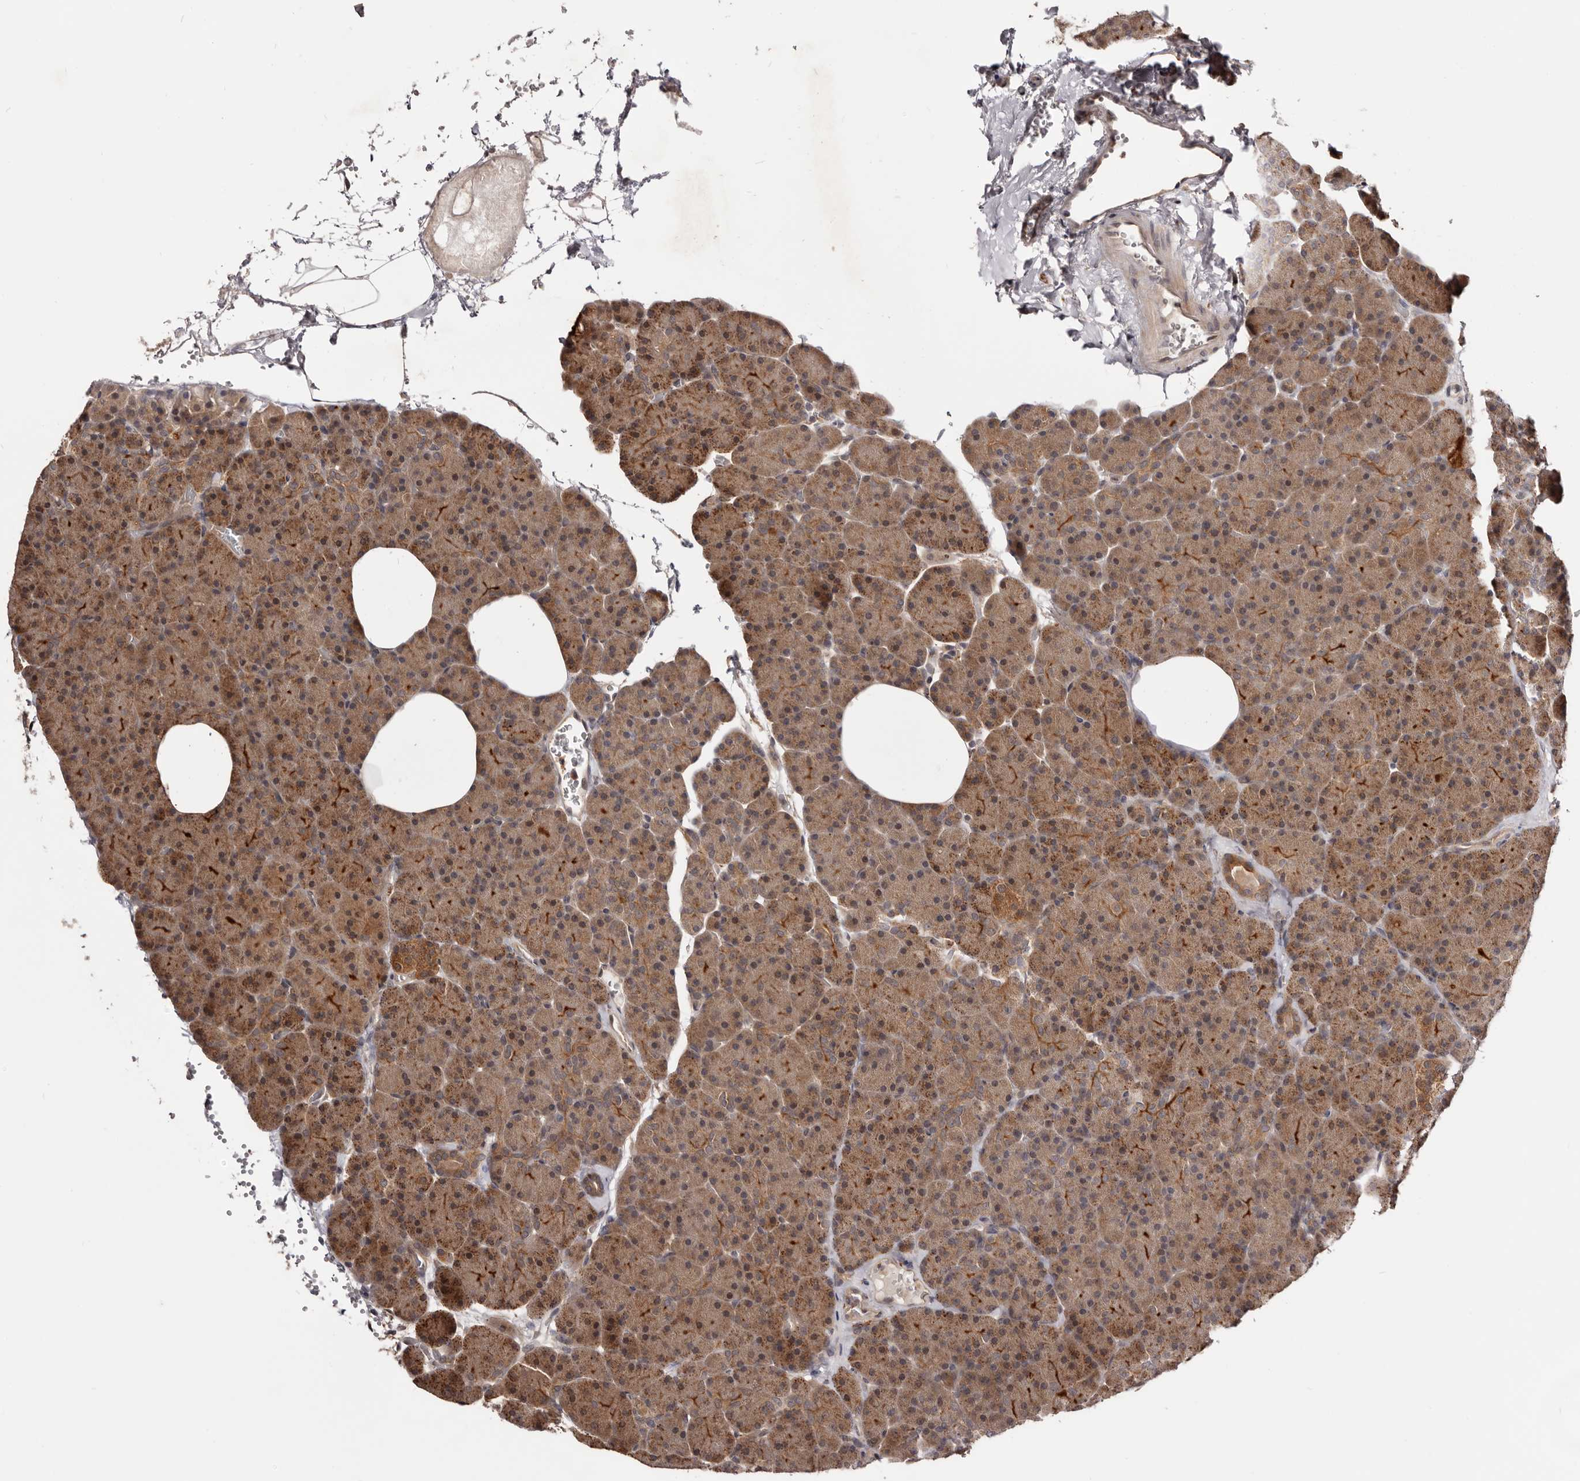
{"staining": {"intensity": "moderate", "quantity": ">75%", "location": "cytoplasmic/membranous"}, "tissue": "pancreas", "cell_type": "Exocrine glandular cells", "image_type": "normal", "snomed": [{"axis": "morphology", "description": "Normal tissue, NOS"}, {"axis": "morphology", "description": "Carcinoid, malignant, NOS"}, {"axis": "topography", "description": "Pancreas"}], "caption": "Approximately >75% of exocrine glandular cells in normal human pancreas show moderate cytoplasmic/membranous protein positivity as visualized by brown immunohistochemical staining.", "gene": "MDP1", "patient": {"sex": "female", "age": 35}}